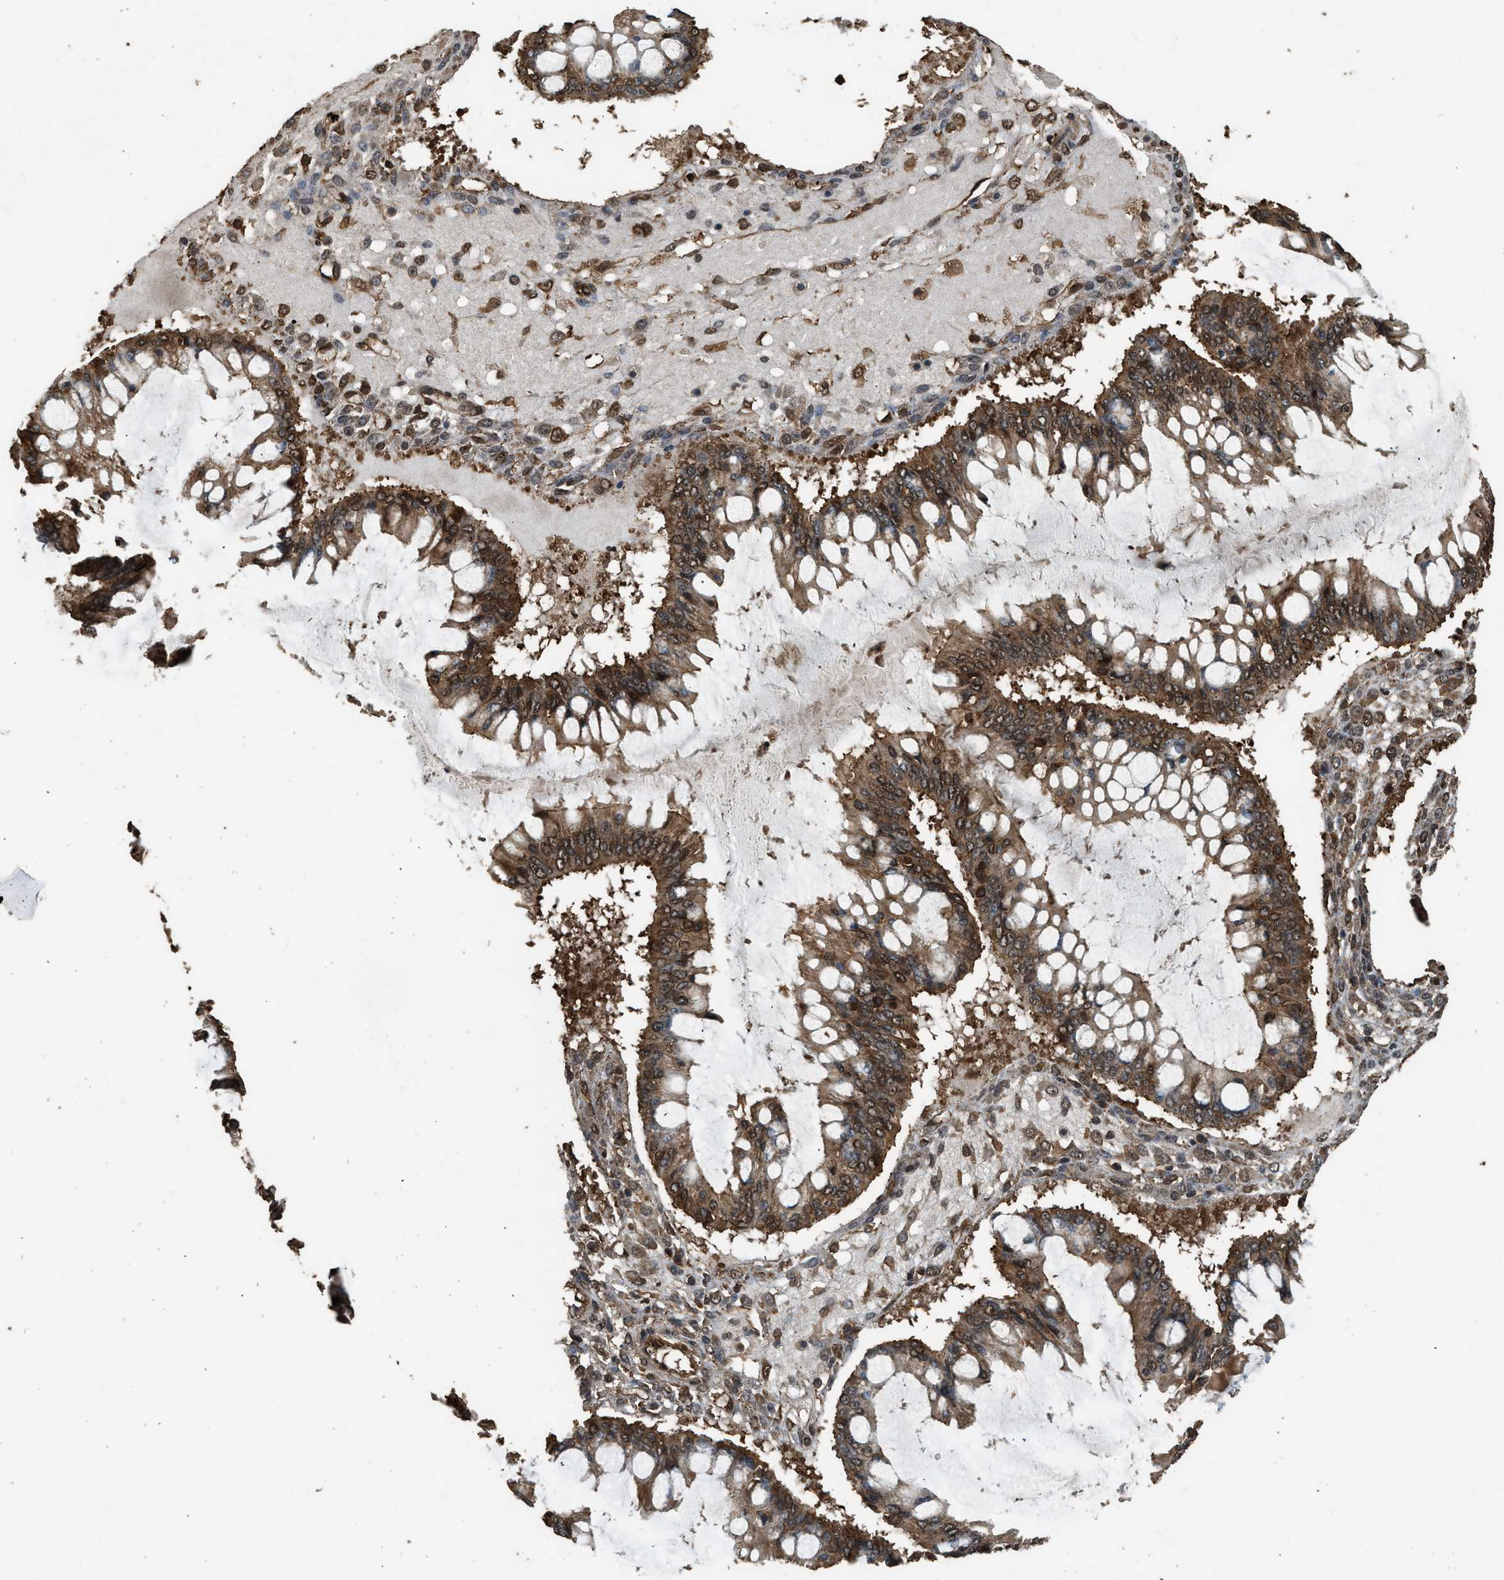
{"staining": {"intensity": "moderate", "quantity": ">75%", "location": "cytoplasmic/membranous,nuclear"}, "tissue": "ovarian cancer", "cell_type": "Tumor cells", "image_type": "cancer", "snomed": [{"axis": "morphology", "description": "Cystadenocarcinoma, mucinous, NOS"}, {"axis": "topography", "description": "Ovary"}], "caption": "High-power microscopy captured an immunohistochemistry (IHC) micrograph of ovarian mucinous cystadenocarcinoma, revealing moderate cytoplasmic/membranous and nuclear expression in about >75% of tumor cells.", "gene": "MYBL2", "patient": {"sex": "female", "age": 73}}